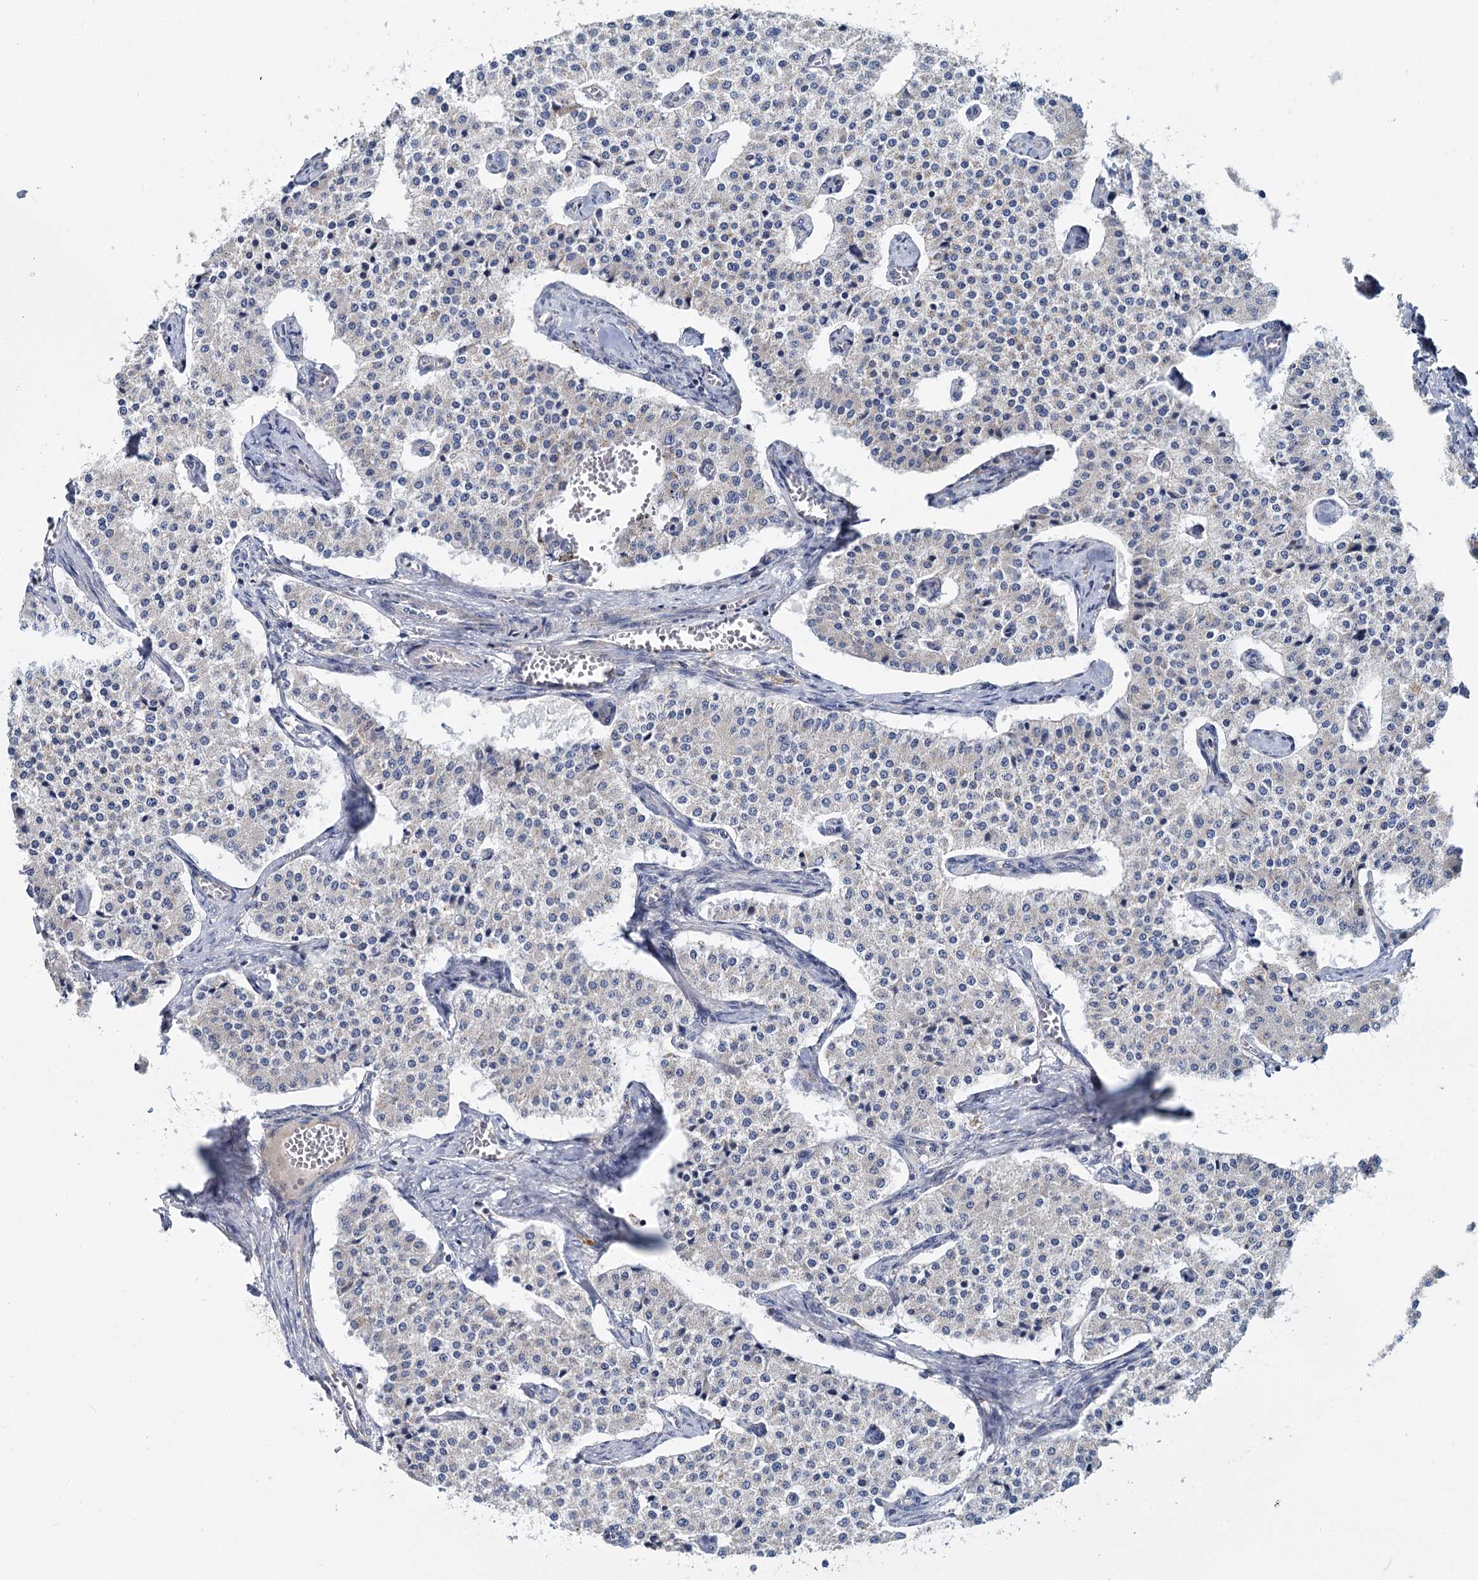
{"staining": {"intensity": "negative", "quantity": "none", "location": "none"}, "tissue": "carcinoid", "cell_type": "Tumor cells", "image_type": "cancer", "snomed": [{"axis": "morphology", "description": "Carcinoid, malignant, NOS"}, {"axis": "topography", "description": "Colon"}], "caption": "A high-resolution histopathology image shows immunohistochemistry staining of carcinoid (malignant), which reveals no significant staining in tumor cells.", "gene": "ANKRD16", "patient": {"sex": "female", "age": 52}}